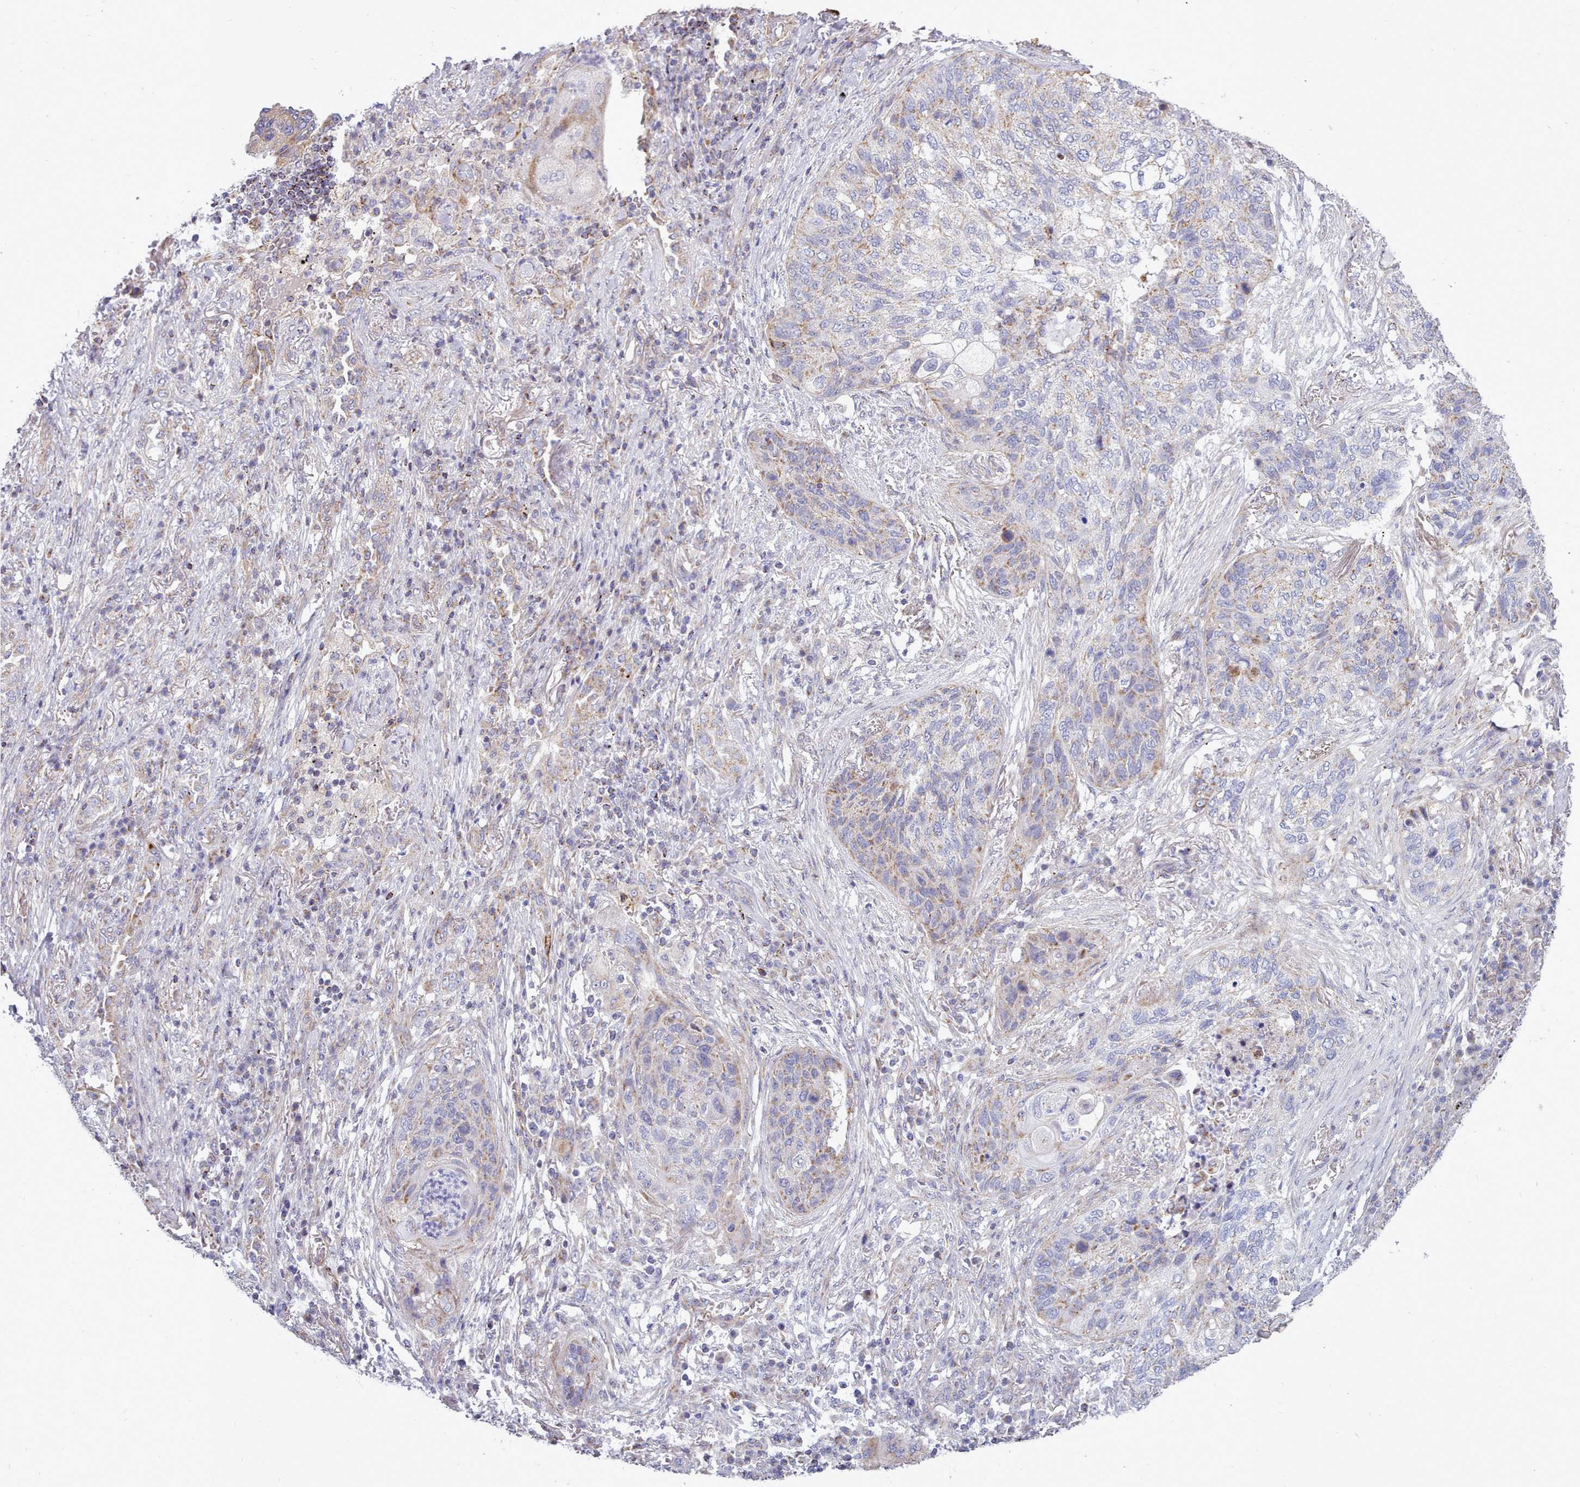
{"staining": {"intensity": "weak", "quantity": "<25%", "location": "cytoplasmic/membranous"}, "tissue": "lung cancer", "cell_type": "Tumor cells", "image_type": "cancer", "snomed": [{"axis": "morphology", "description": "Squamous cell carcinoma, NOS"}, {"axis": "topography", "description": "Lung"}], "caption": "This is an IHC micrograph of lung cancer (squamous cell carcinoma). There is no expression in tumor cells.", "gene": "MRPL21", "patient": {"sex": "female", "age": 63}}